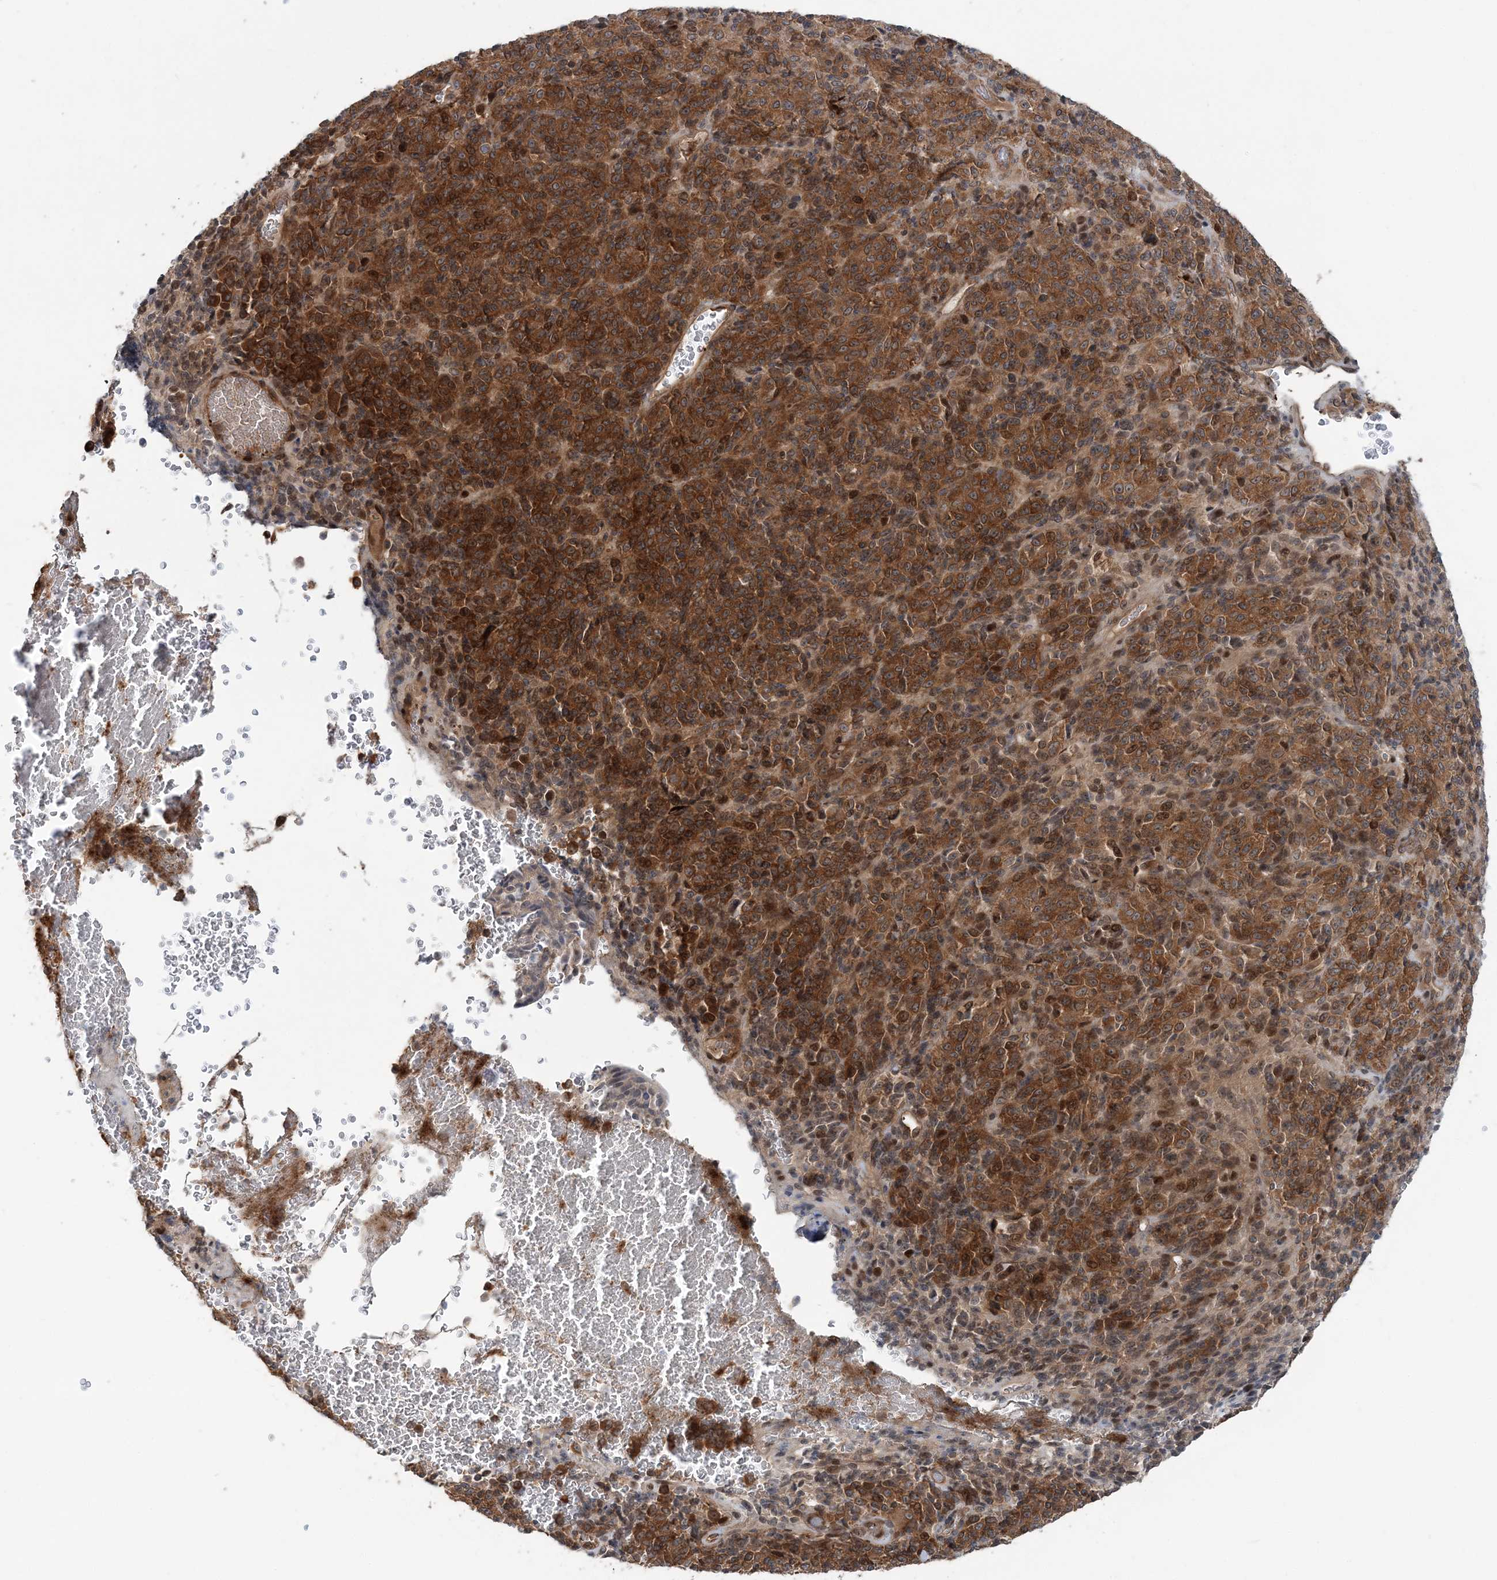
{"staining": {"intensity": "strong", "quantity": ">75%", "location": "cytoplasmic/membranous"}, "tissue": "melanoma", "cell_type": "Tumor cells", "image_type": "cancer", "snomed": [{"axis": "morphology", "description": "Malignant melanoma, Metastatic site"}, {"axis": "topography", "description": "Brain"}], "caption": "Protein positivity by immunohistochemistry (IHC) exhibits strong cytoplasmic/membranous expression in approximately >75% of tumor cells in melanoma.", "gene": "GEMIN5", "patient": {"sex": "female", "age": 56}}